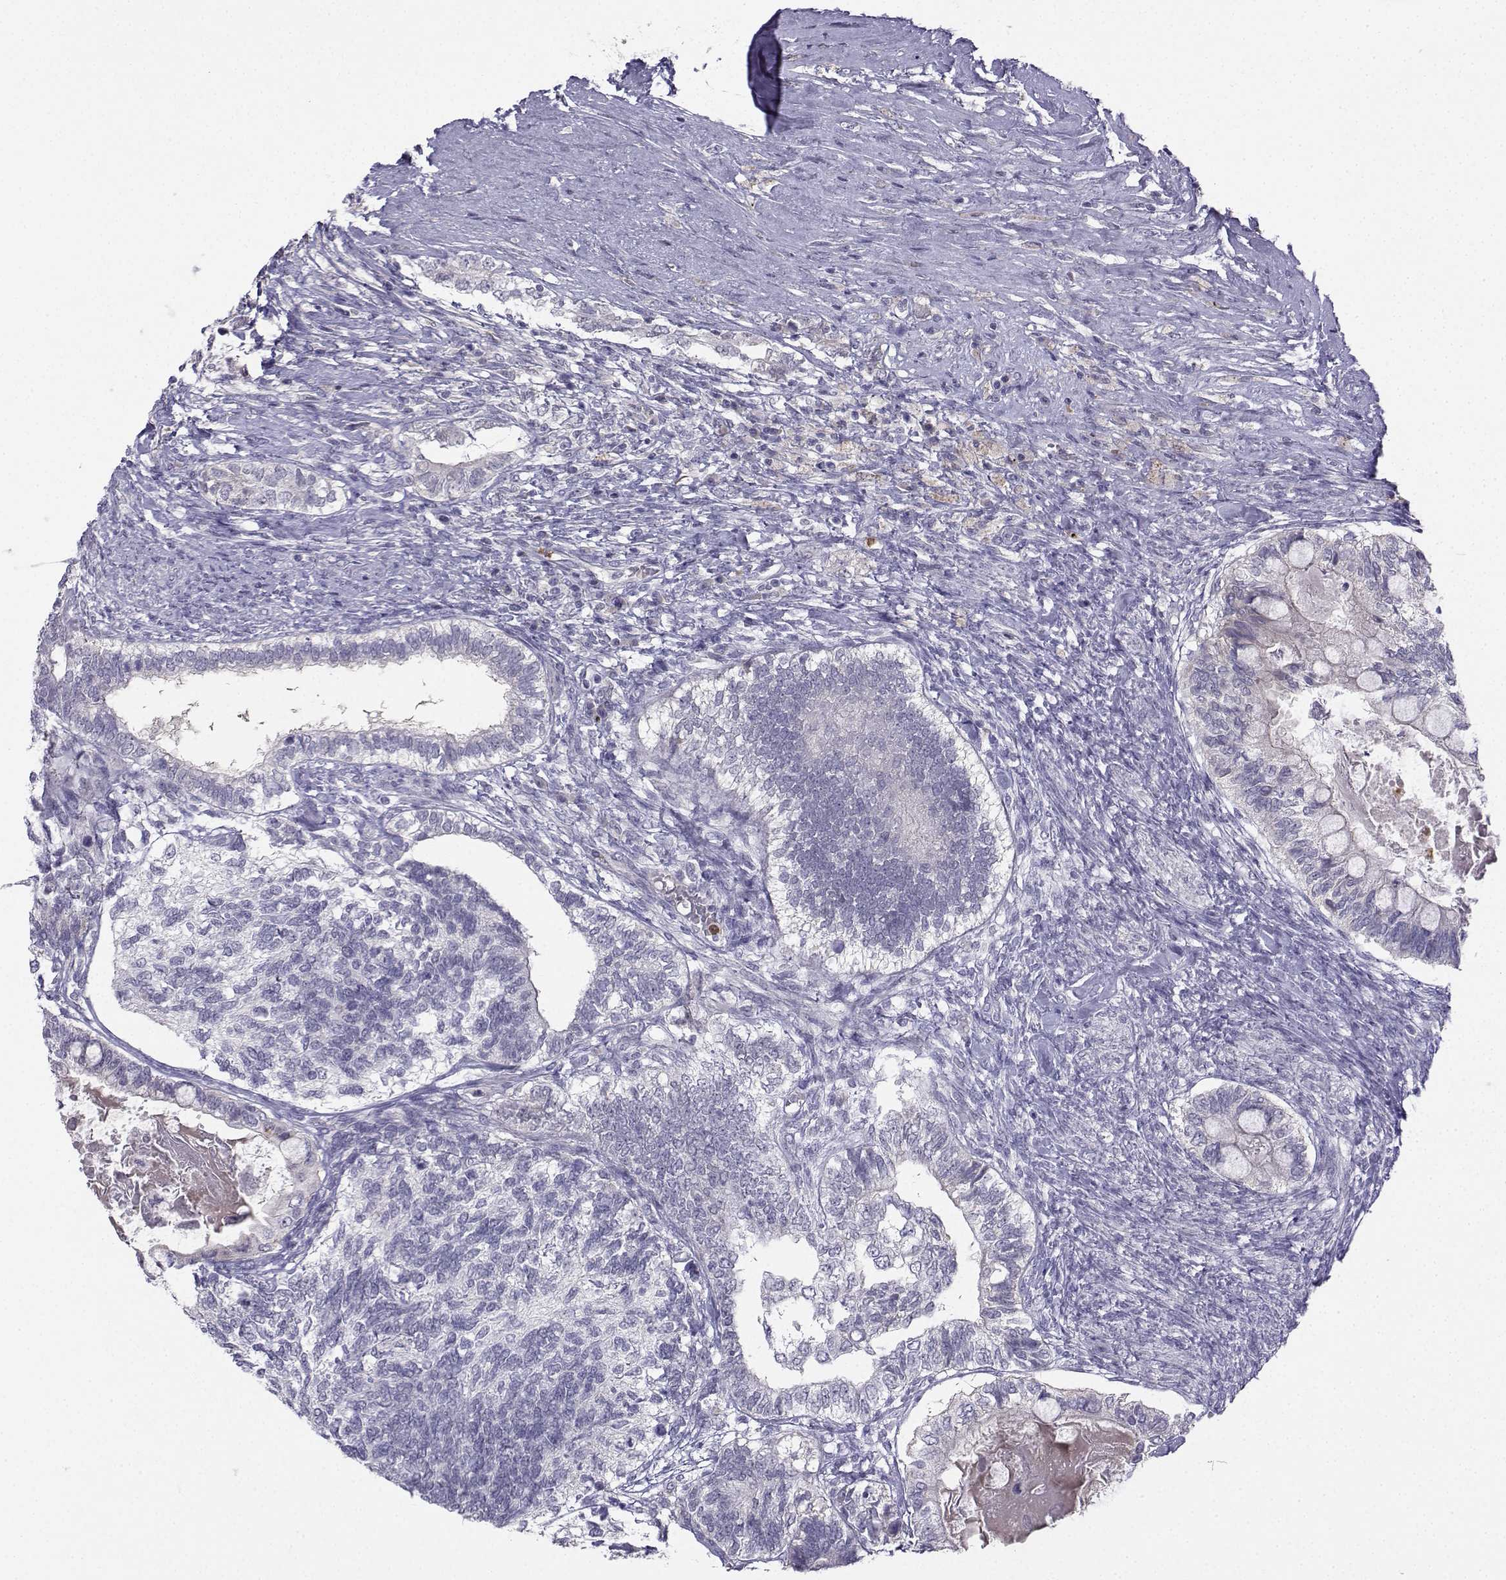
{"staining": {"intensity": "negative", "quantity": "none", "location": "none"}, "tissue": "testis cancer", "cell_type": "Tumor cells", "image_type": "cancer", "snomed": [{"axis": "morphology", "description": "Seminoma, NOS"}, {"axis": "morphology", "description": "Carcinoma, Embryonal, NOS"}, {"axis": "topography", "description": "Testis"}], "caption": "Immunohistochemistry (IHC) photomicrograph of neoplastic tissue: testis cancer (embryonal carcinoma) stained with DAB (3,3'-diaminobenzidine) demonstrates no significant protein staining in tumor cells.", "gene": "CALY", "patient": {"sex": "male", "age": 41}}